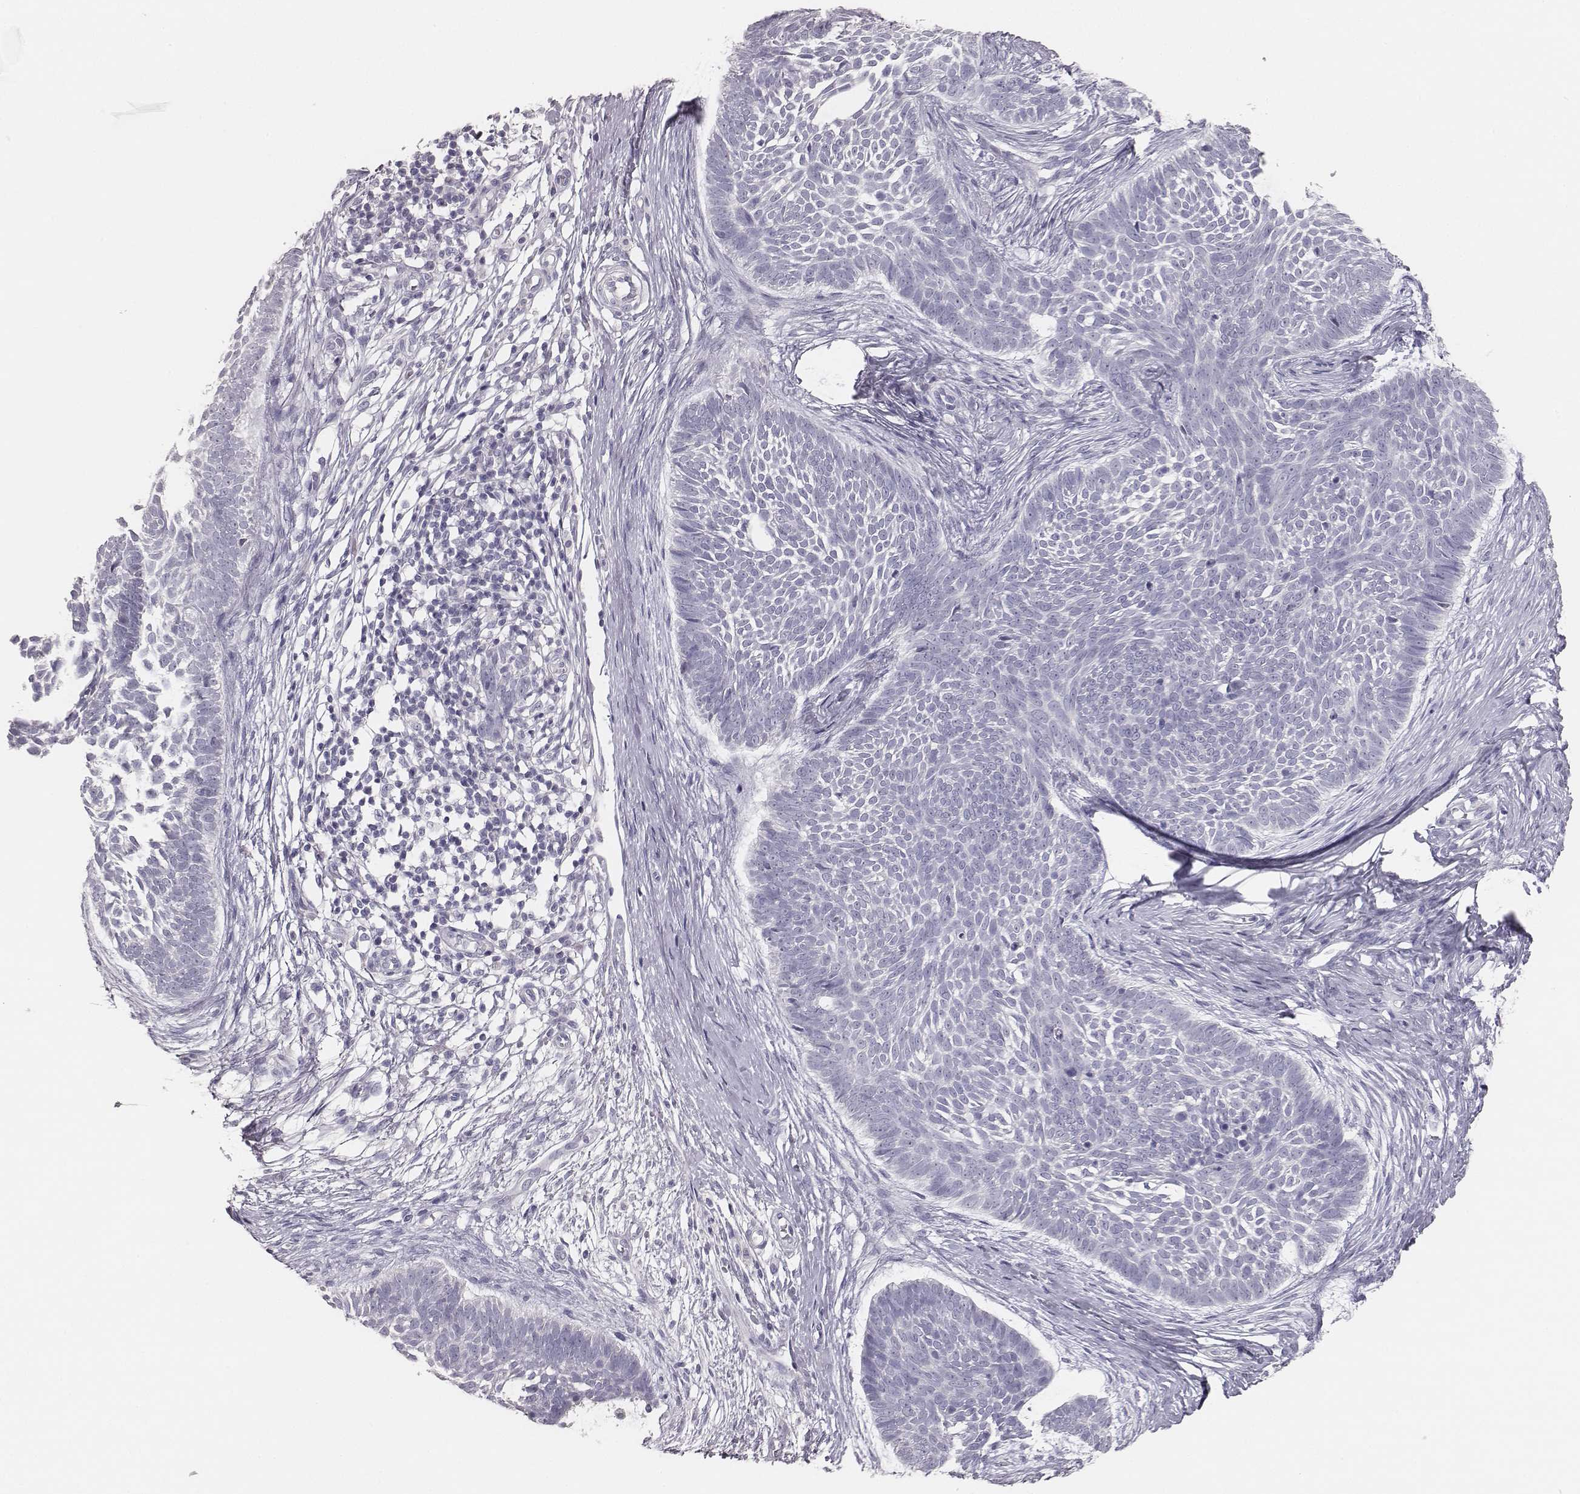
{"staining": {"intensity": "negative", "quantity": "none", "location": "none"}, "tissue": "skin cancer", "cell_type": "Tumor cells", "image_type": "cancer", "snomed": [{"axis": "morphology", "description": "Basal cell carcinoma"}, {"axis": "topography", "description": "Skin"}], "caption": "Immunohistochemistry micrograph of human skin cancer stained for a protein (brown), which reveals no expression in tumor cells.", "gene": "MYH6", "patient": {"sex": "male", "age": 85}}